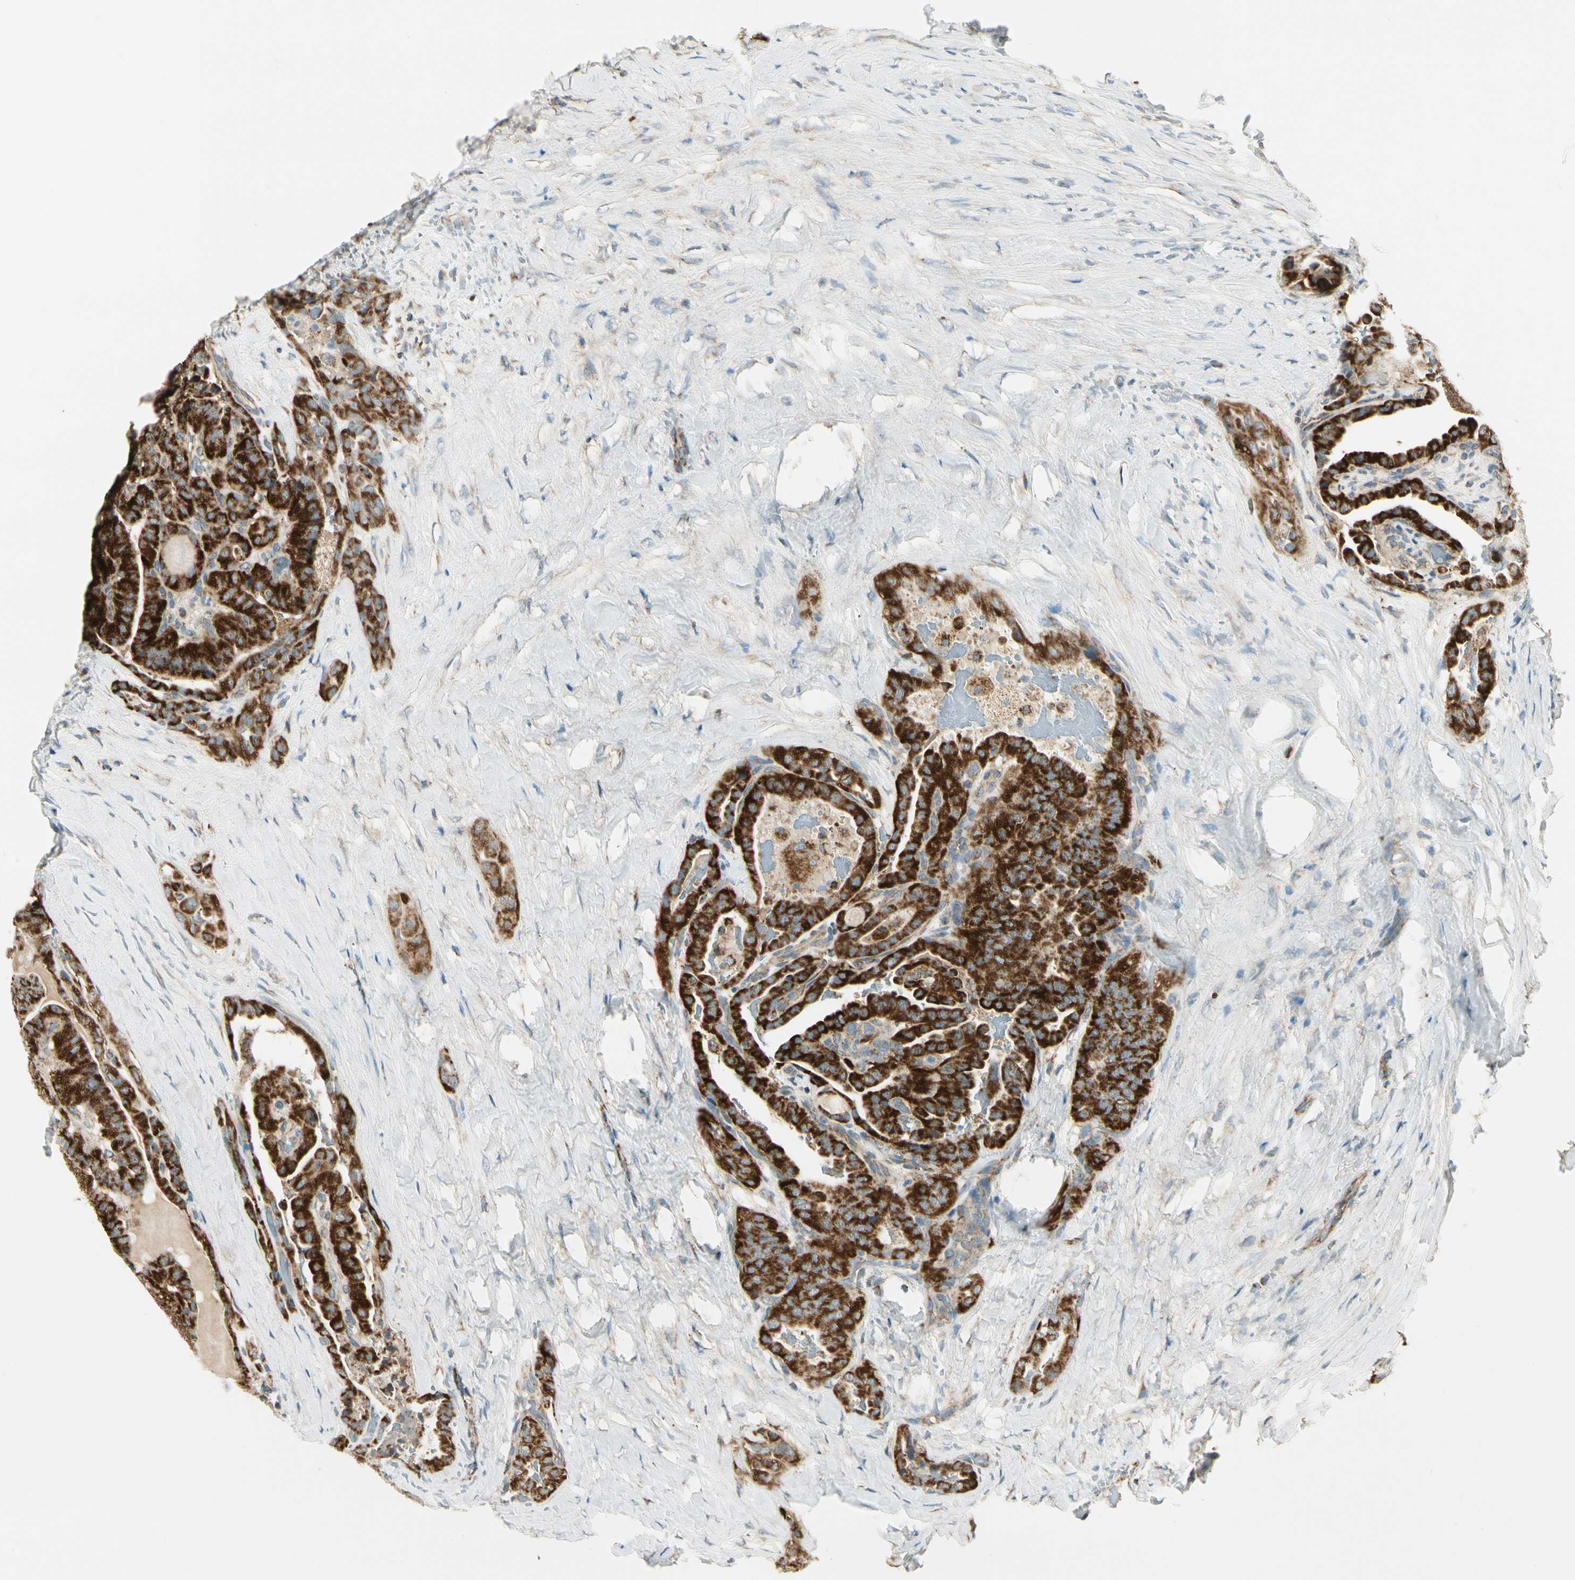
{"staining": {"intensity": "strong", "quantity": ">75%", "location": "cytoplasmic/membranous"}, "tissue": "thyroid cancer", "cell_type": "Tumor cells", "image_type": "cancer", "snomed": [{"axis": "morphology", "description": "Papillary adenocarcinoma, NOS"}, {"axis": "topography", "description": "Thyroid gland"}], "caption": "Immunohistochemistry staining of papillary adenocarcinoma (thyroid), which exhibits high levels of strong cytoplasmic/membranous staining in about >75% of tumor cells indicating strong cytoplasmic/membranous protein positivity. The staining was performed using DAB (brown) for protein detection and nuclei were counterstained in hematoxylin (blue).", "gene": "EPHB3", "patient": {"sex": "male", "age": 77}}